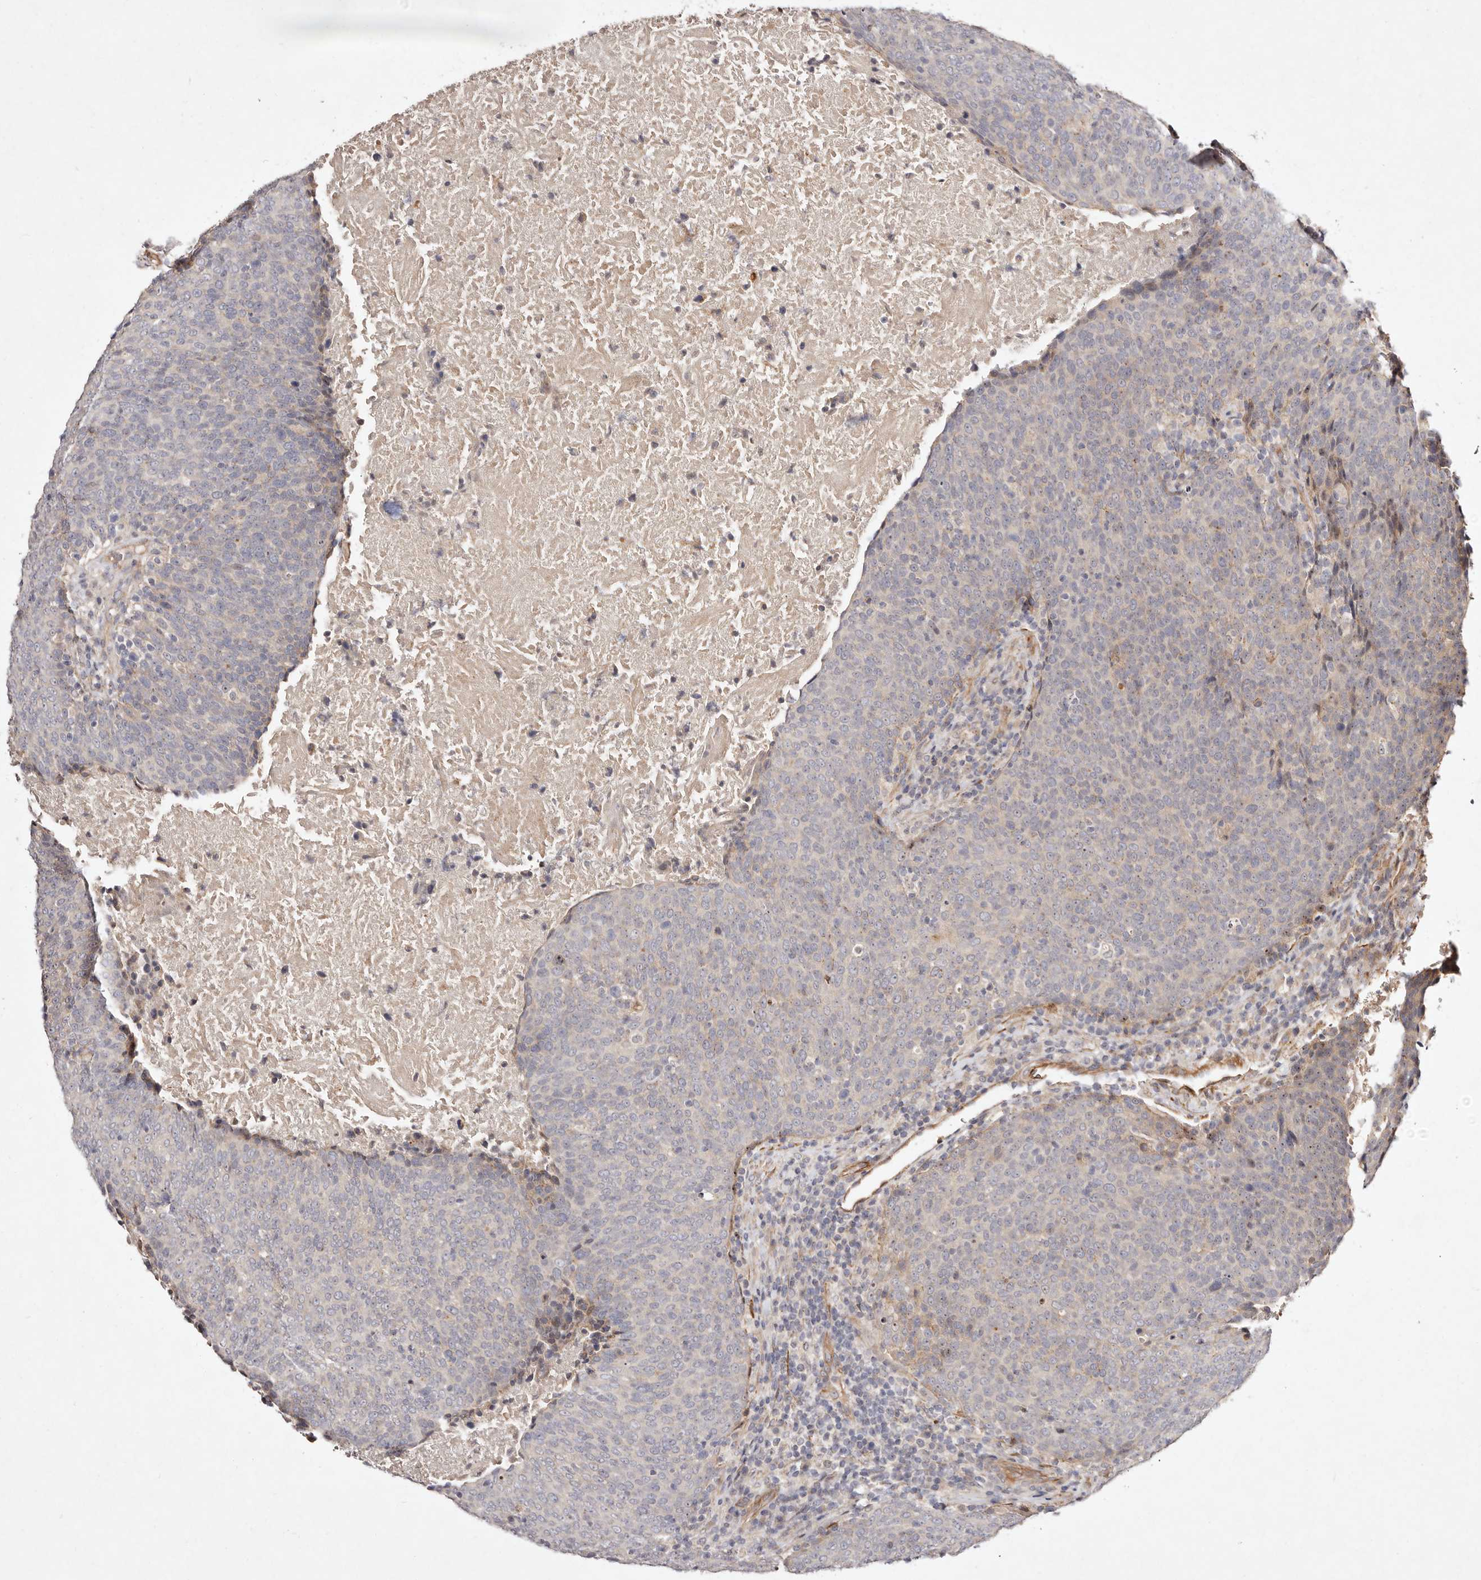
{"staining": {"intensity": "negative", "quantity": "none", "location": "none"}, "tissue": "head and neck cancer", "cell_type": "Tumor cells", "image_type": "cancer", "snomed": [{"axis": "morphology", "description": "Squamous cell carcinoma, NOS"}, {"axis": "morphology", "description": "Squamous cell carcinoma, metastatic, NOS"}, {"axis": "topography", "description": "Lymph node"}, {"axis": "topography", "description": "Head-Neck"}], "caption": "High magnification brightfield microscopy of metastatic squamous cell carcinoma (head and neck) stained with DAB (3,3'-diaminobenzidine) (brown) and counterstained with hematoxylin (blue): tumor cells show no significant expression. (DAB (3,3'-diaminobenzidine) immunohistochemistry visualized using brightfield microscopy, high magnification).", "gene": "MTMR11", "patient": {"sex": "male", "age": 62}}